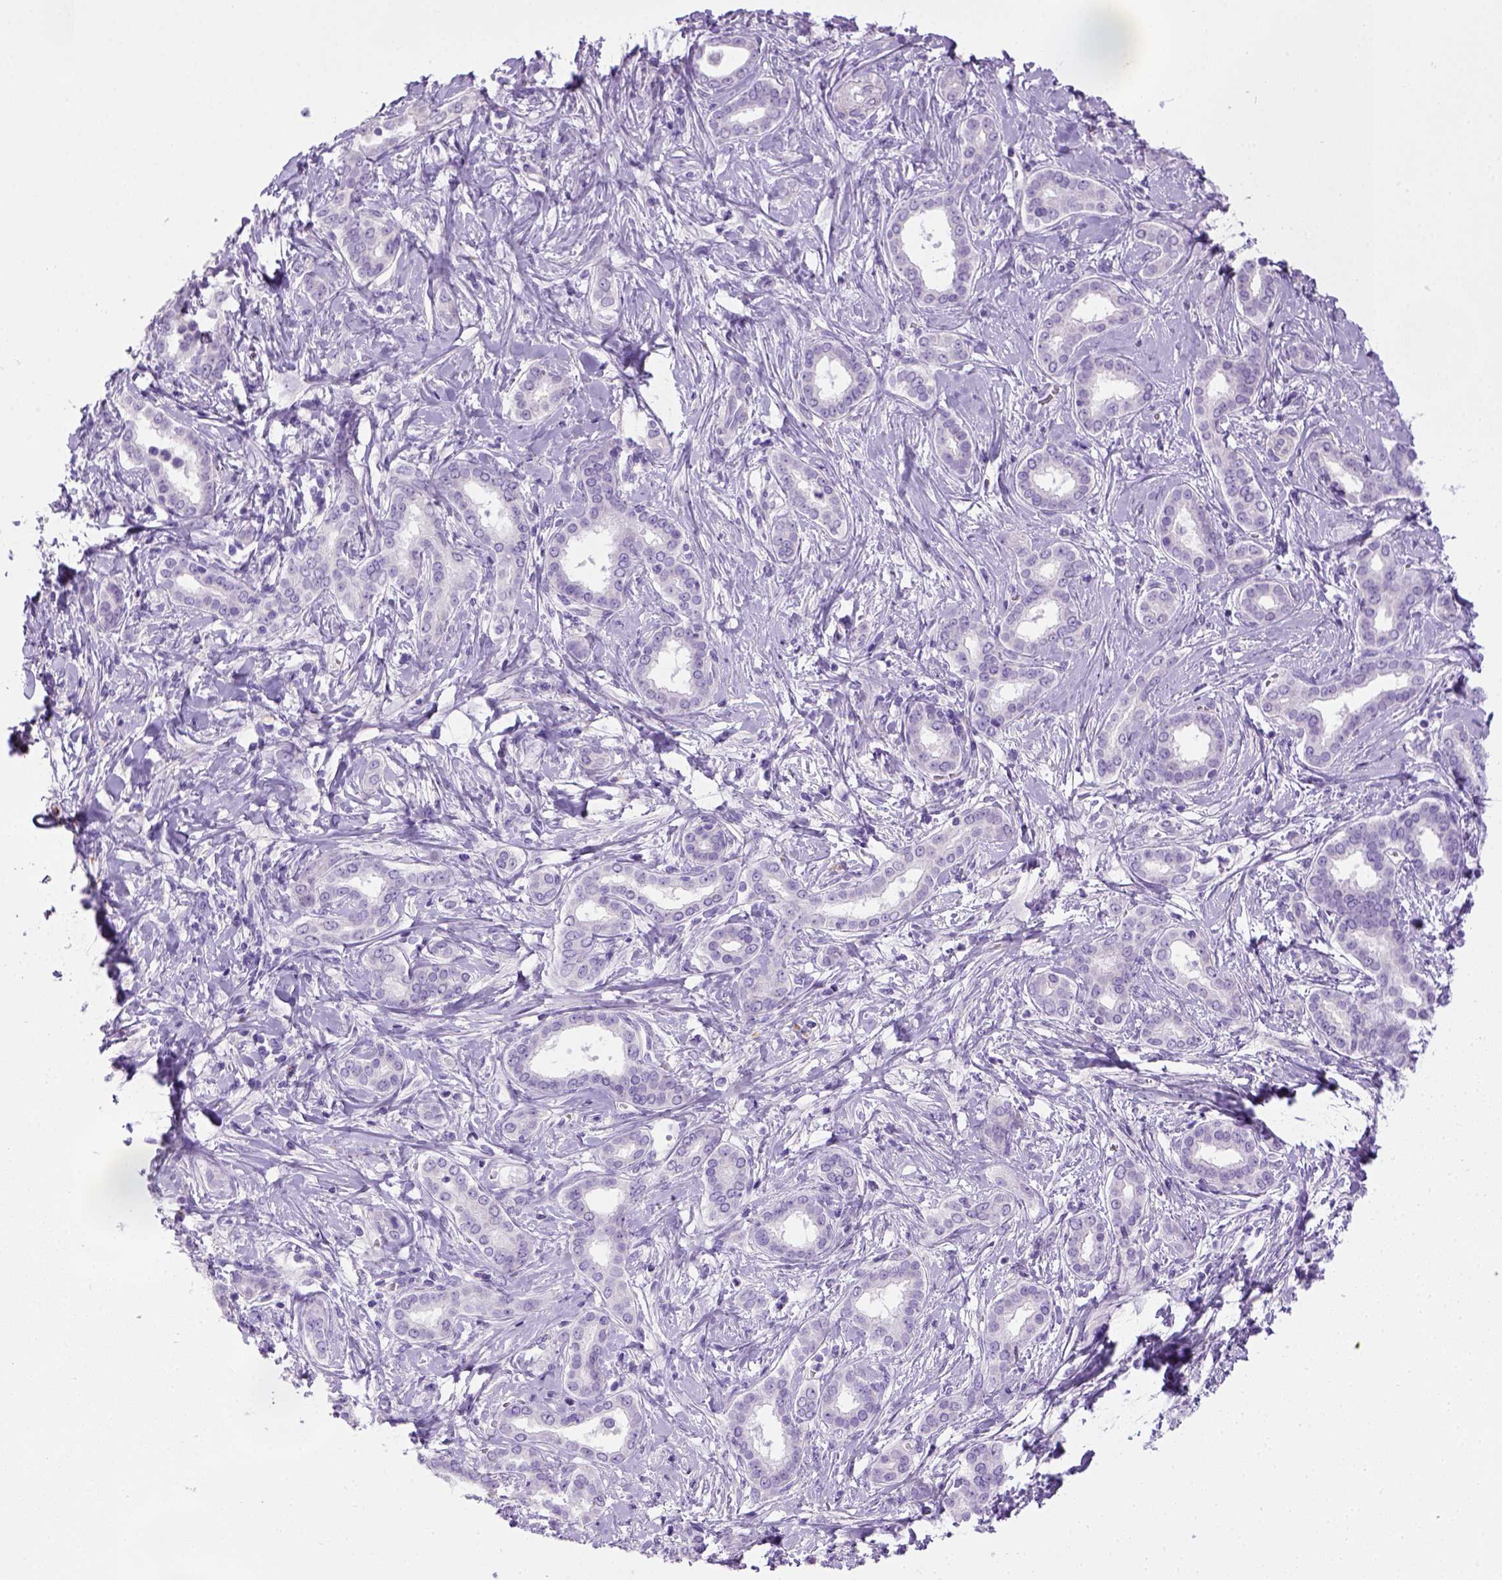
{"staining": {"intensity": "negative", "quantity": "none", "location": "none"}, "tissue": "liver cancer", "cell_type": "Tumor cells", "image_type": "cancer", "snomed": [{"axis": "morphology", "description": "Cholangiocarcinoma"}, {"axis": "topography", "description": "Liver"}], "caption": "The photomicrograph displays no significant expression in tumor cells of liver cholangiocarcinoma.", "gene": "KRT71", "patient": {"sex": "female", "age": 47}}